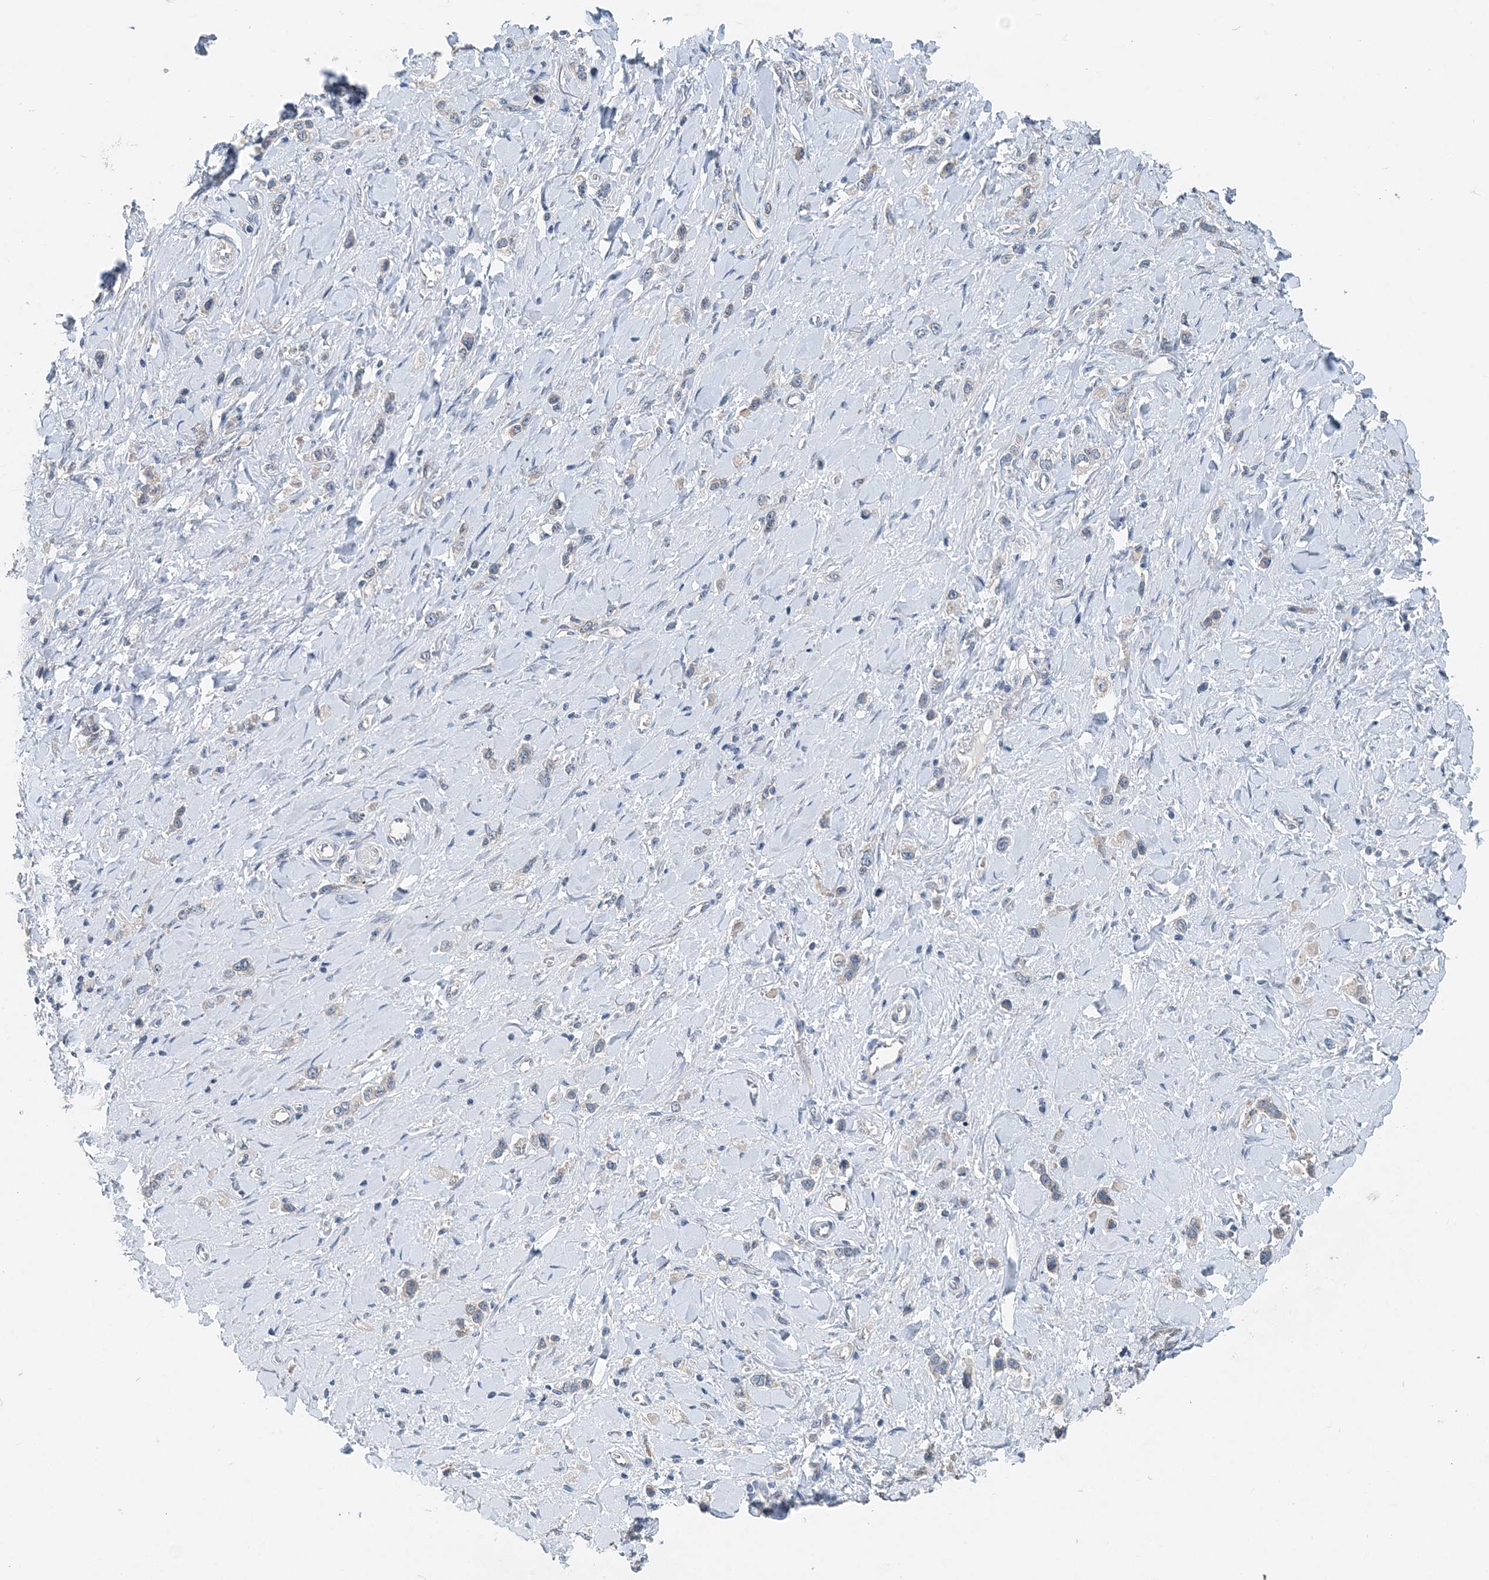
{"staining": {"intensity": "negative", "quantity": "none", "location": "none"}, "tissue": "stomach cancer", "cell_type": "Tumor cells", "image_type": "cancer", "snomed": [{"axis": "morphology", "description": "Normal tissue, NOS"}, {"axis": "morphology", "description": "Adenocarcinoma, NOS"}, {"axis": "topography", "description": "Stomach, upper"}, {"axis": "topography", "description": "Stomach"}], "caption": "IHC micrograph of neoplastic tissue: human adenocarcinoma (stomach) stained with DAB displays no significant protein positivity in tumor cells. Brightfield microscopy of IHC stained with DAB (3,3'-diaminobenzidine) (brown) and hematoxylin (blue), captured at high magnification.", "gene": "EEF1A2", "patient": {"sex": "female", "age": 65}}